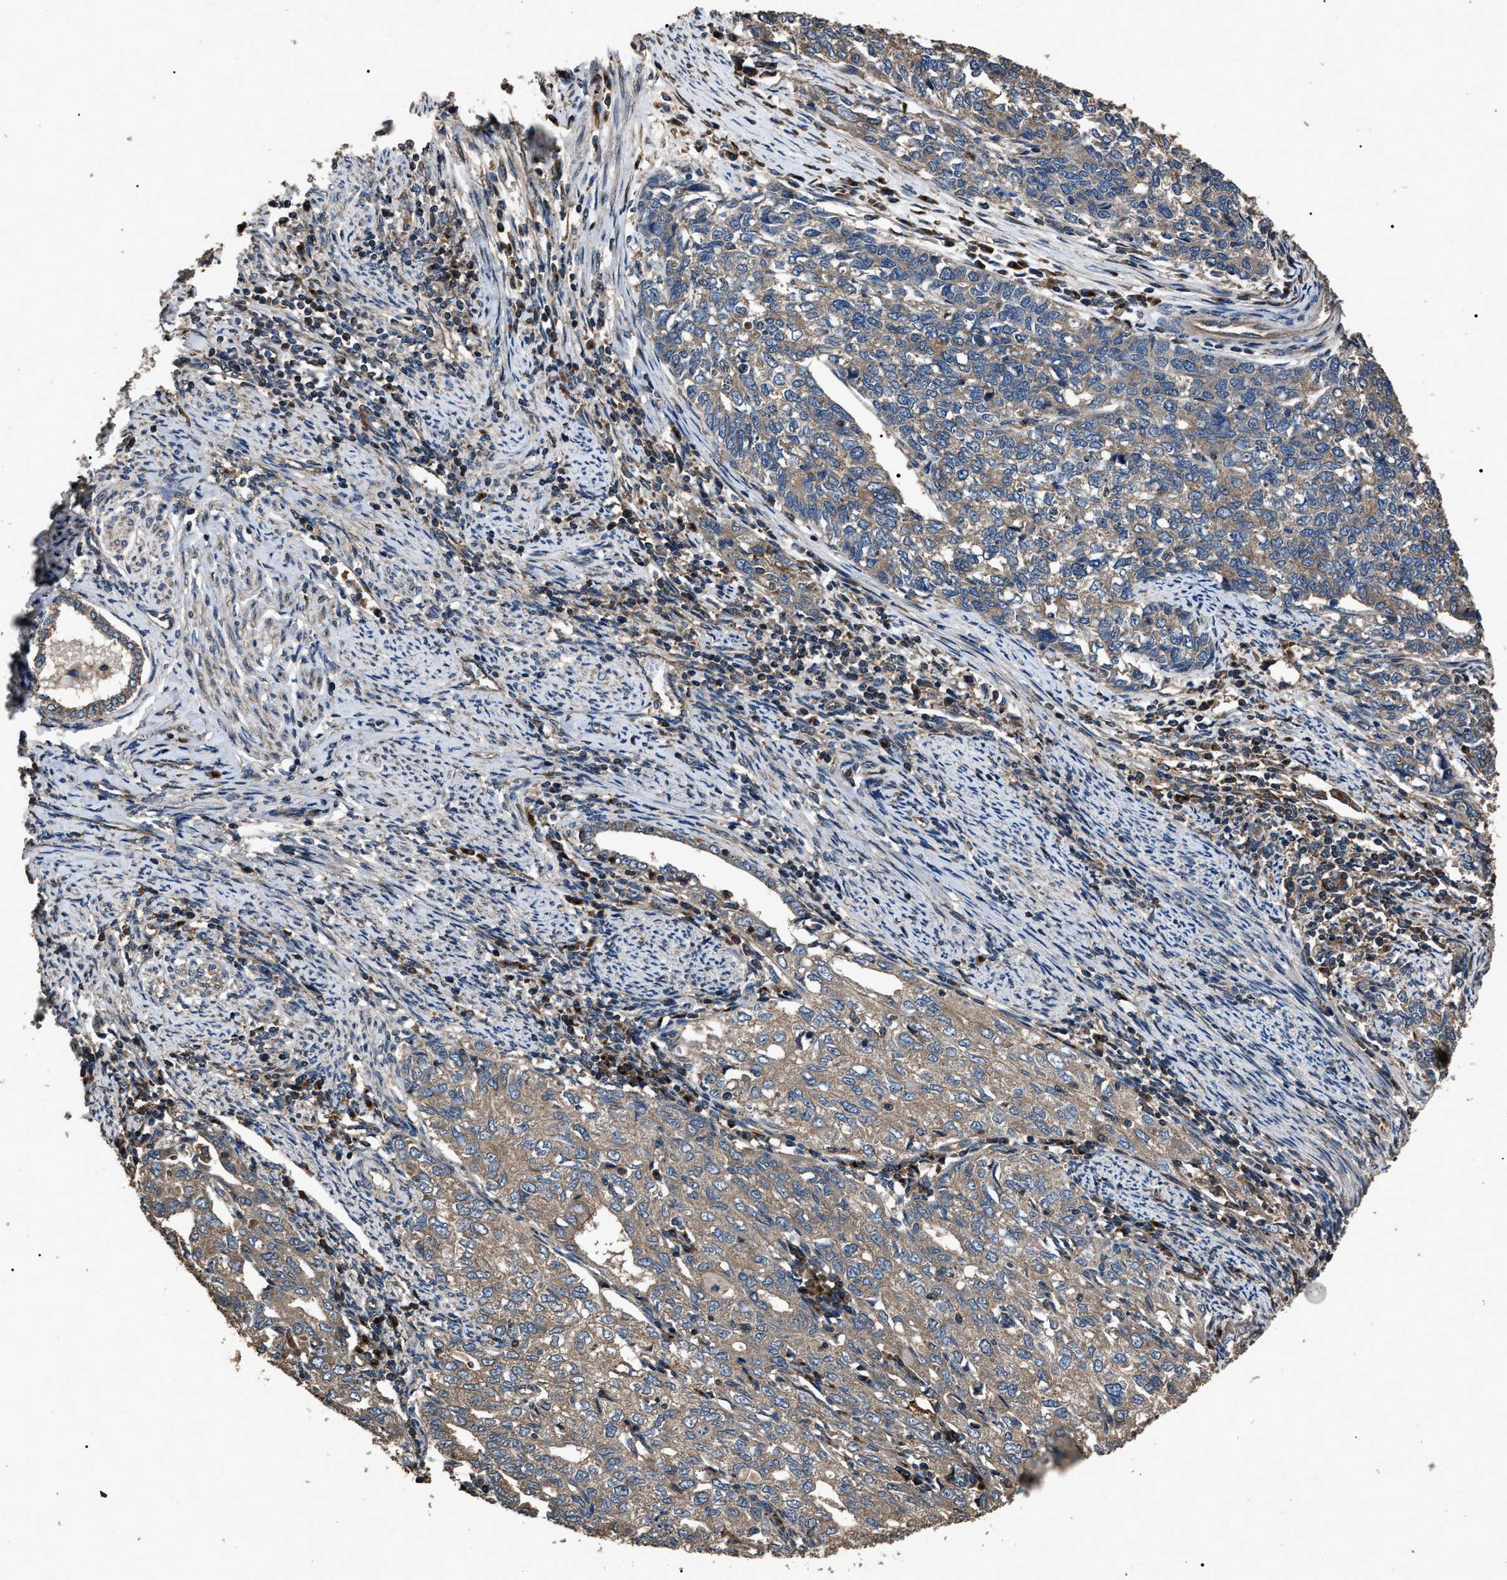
{"staining": {"intensity": "moderate", "quantity": ">75%", "location": "cytoplasmic/membranous"}, "tissue": "cervical cancer", "cell_type": "Tumor cells", "image_type": "cancer", "snomed": [{"axis": "morphology", "description": "Squamous cell carcinoma, NOS"}, {"axis": "topography", "description": "Cervix"}], "caption": "Protein positivity by immunohistochemistry (IHC) demonstrates moderate cytoplasmic/membranous staining in about >75% of tumor cells in squamous cell carcinoma (cervical). Nuclei are stained in blue.", "gene": "RNF216", "patient": {"sex": "female", "age": 63}}